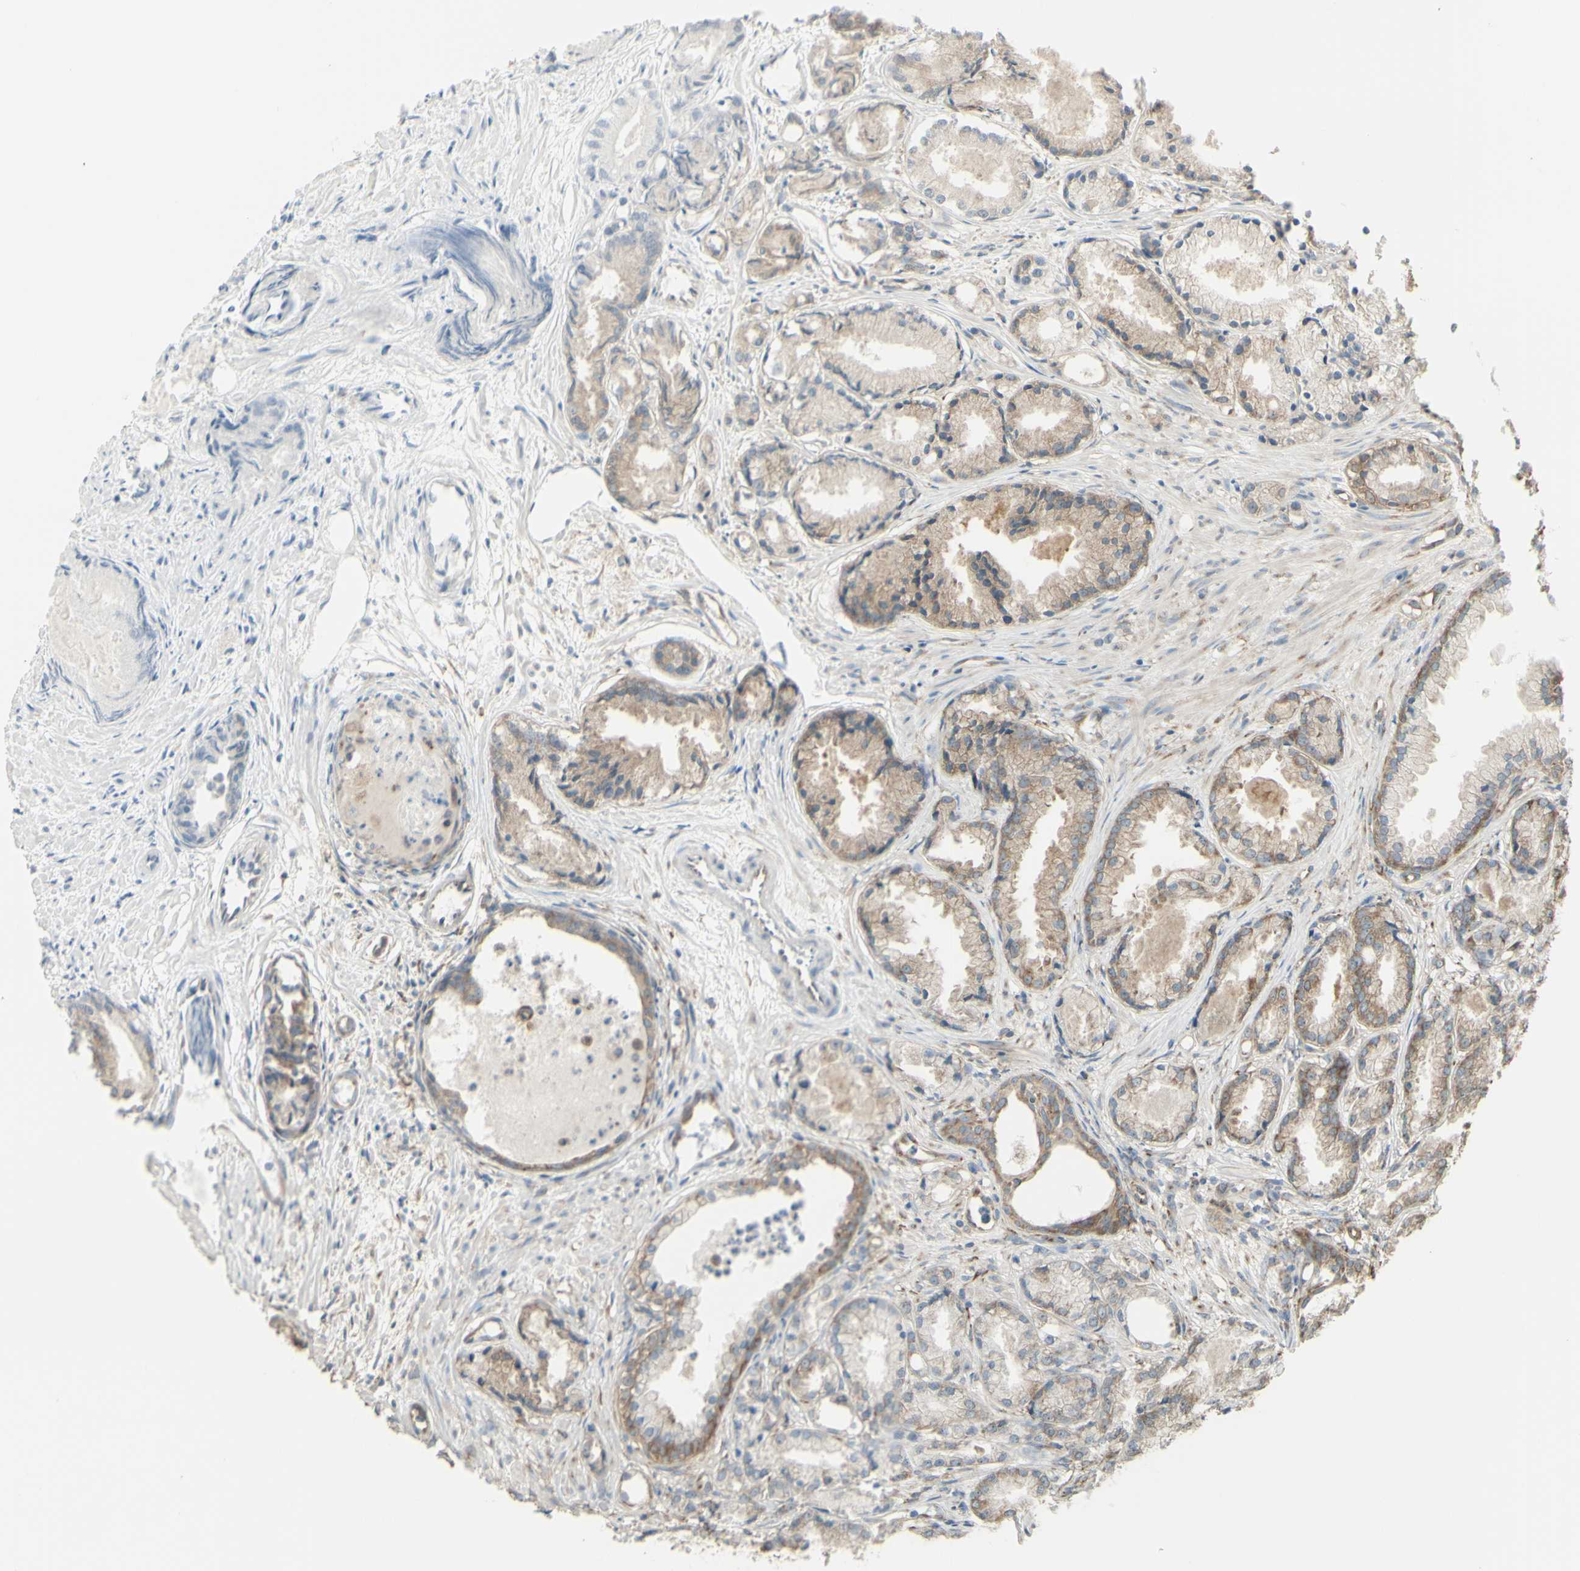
{"staining": {"intensity": "moderate", "quantity": "25%-75%", "location": "cytoplasmic/membranous"}, "tissue": "prostate cancer", "cell_type": "Tumor cells", "image_type": "cancer", "snomed": [{"axis": "morphology", "description": "Adenocarcinoma, Low grade"}, {"axis": "topography", "description": "Prostate"}], "caption": "IHC (DAB (3,3'-diaminobenzidine)) staining of low-grade adenocarcinoma (prostate) demonstrates moderate cytoplasmic/membranous protein expression in approximately 25%-75% of tumor cells. (Stains: DAB in brown, nuclei in blue, Microscopy: brightfield microscopy at high magnification).", "gene": "EEF1B2", "patient": {"sex": "male", "age": 72}}